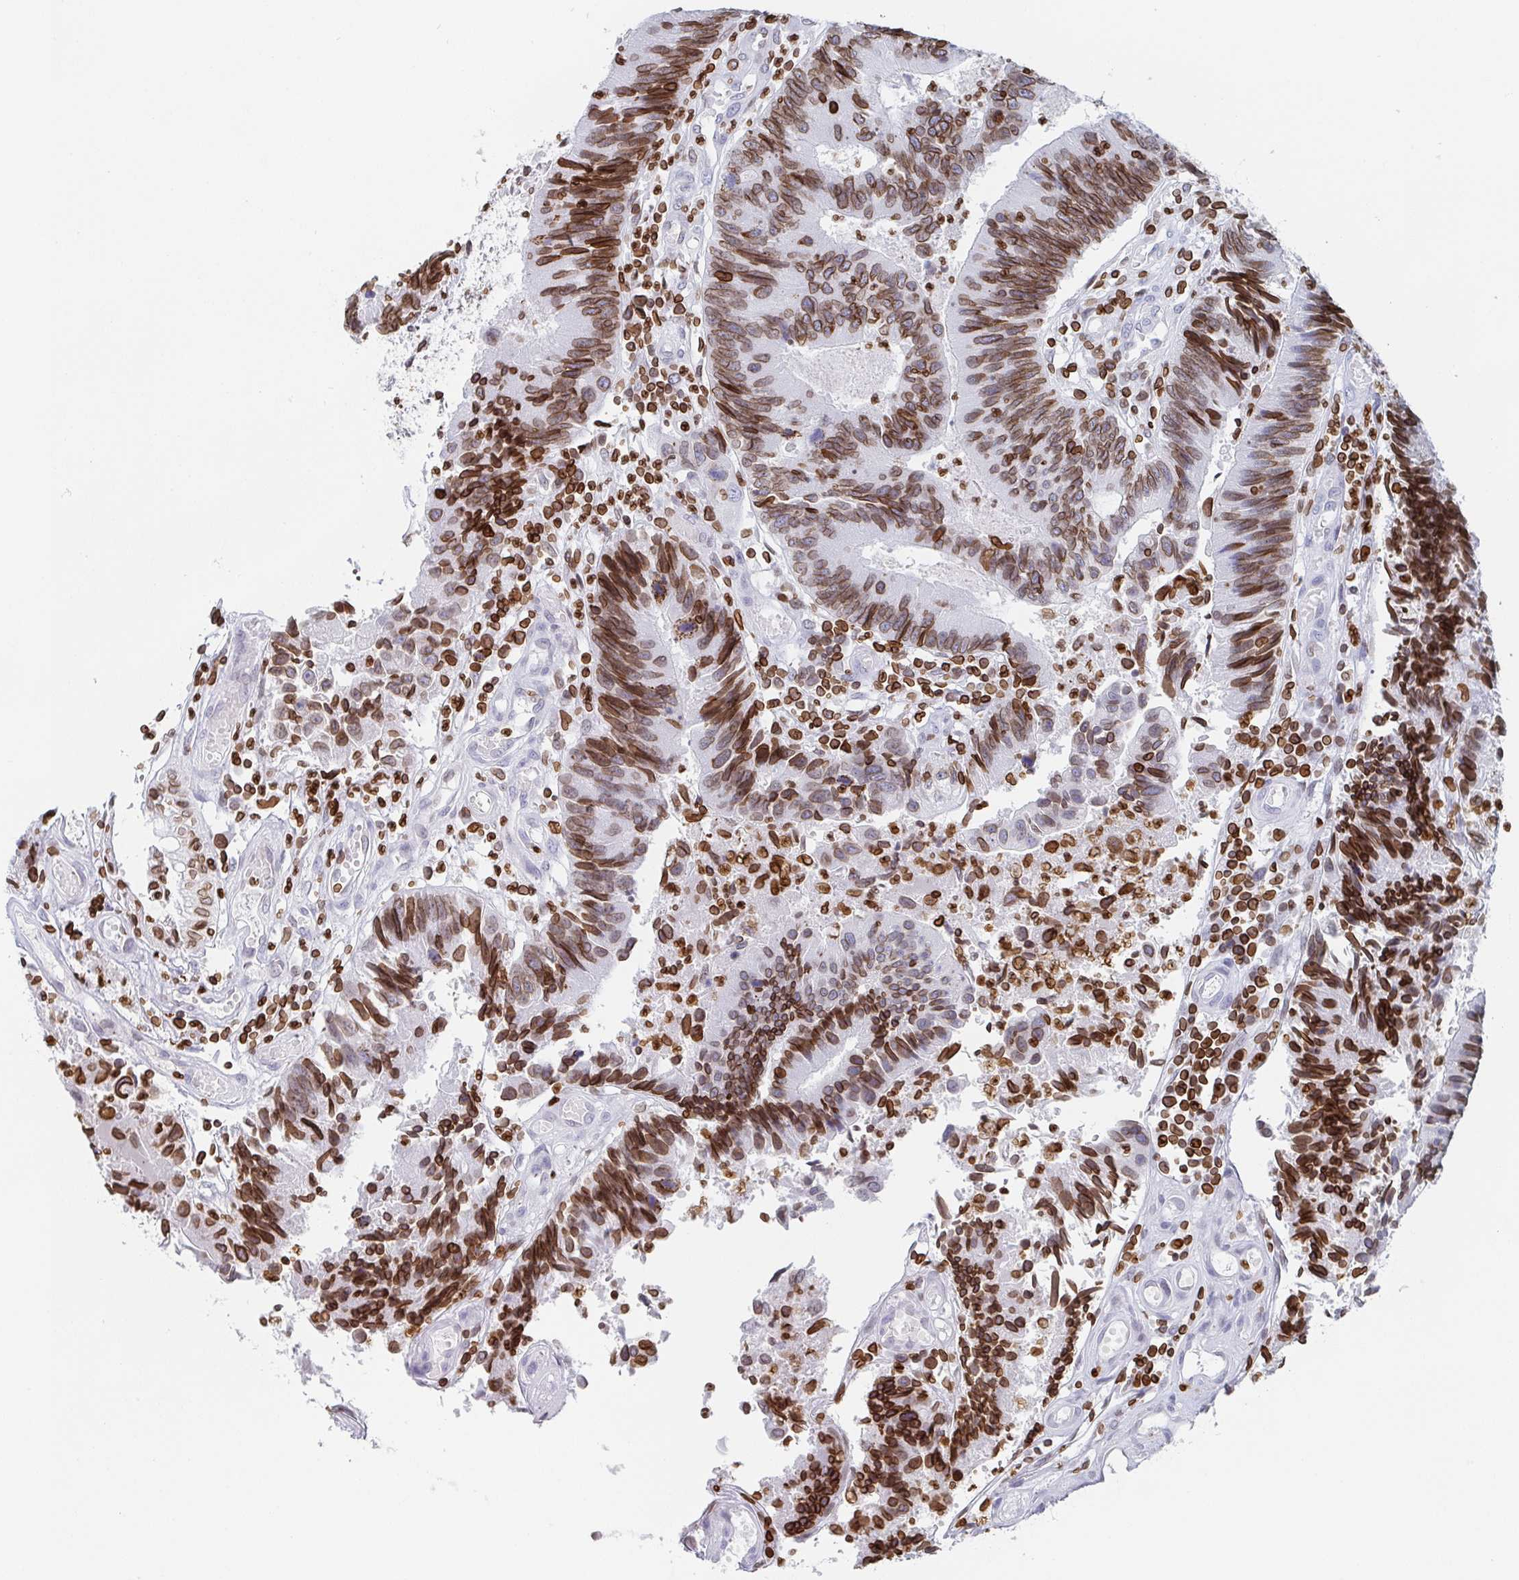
{"staining": {"intensity": "moderate", "quantity": ">75%", "location": "cytoplasmic/membranous,nuclear"}, "tissue": "colorectal cancer", "cell_type": "Tumor cells", "image_type": "cancer", "snomed": [{"axis": "morphology", "description": "Adenocarcinoma, NOS"}, {"axis": "topography", "description": "Colon"}], "caption": "Immunohistochemistry (IHC) of human colorectal cancer demonstrates medium levels of moderate cytoplasmic/membranous and nuclear expression in approximately >75% of tumor cells.", "gene": "BTBD7", "patient": {"sex": "female", "age": 67}}